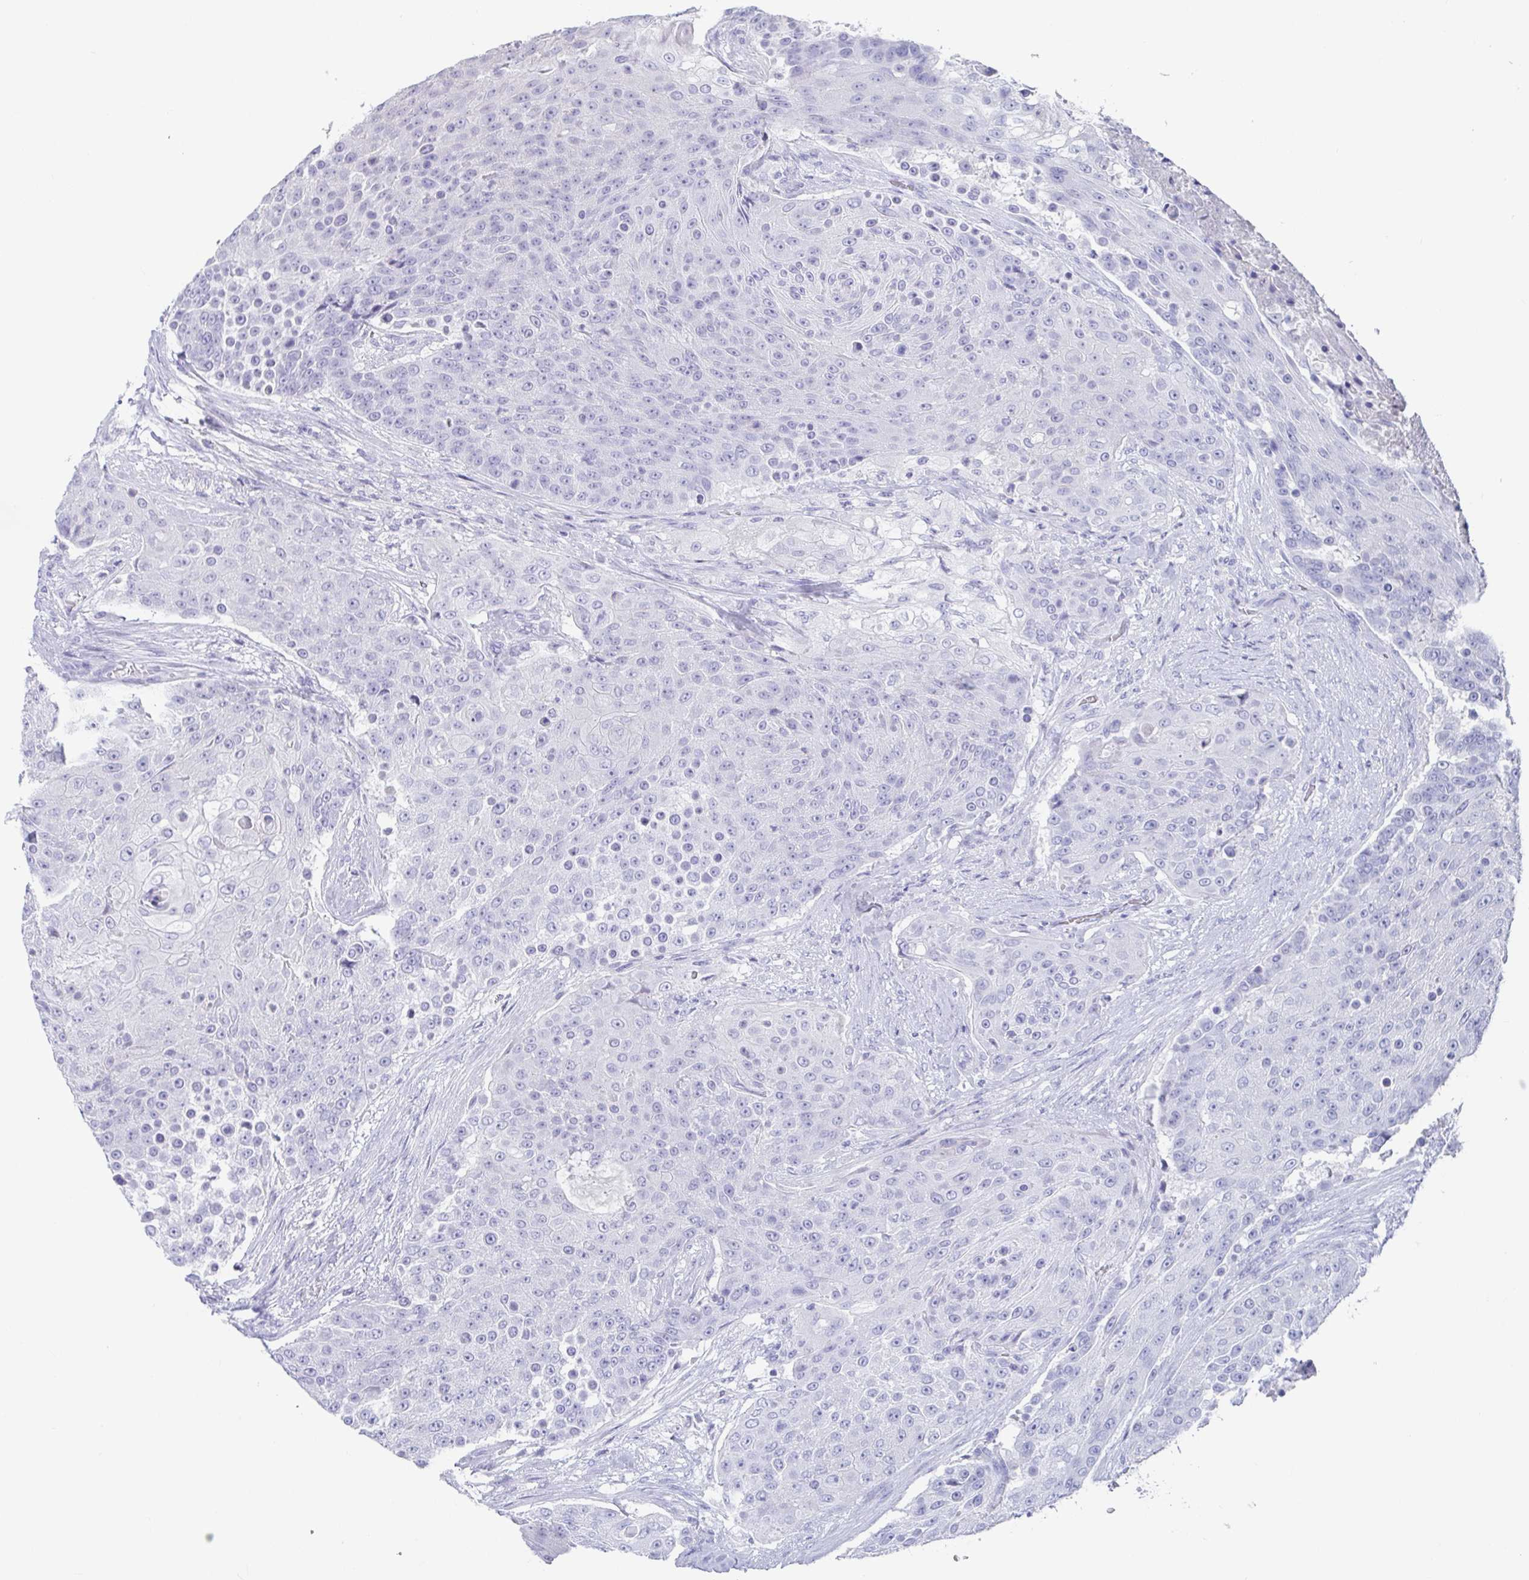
{"staining": {"intensity": "negative", "quantity": "none", "location": "none"}, "tissue": "urothelial cancer", "cell_type": "Tumor cells", "image_type": "cancer", "snomed": [{"axis": "morphology", "description": "Urothelial carcinoma, High grade"}, {"axis": "topography", "description": "Urinary bladder"}], "caption": "DAB (3,3'-diaminobenzidine) immunohistochemical staining of human urothelial carcinoma (high-grade) exhibits no significant positivity in tumor cells.", "gene": "PLA2G1B", "patient": {"sex": "female", "age": 63}}